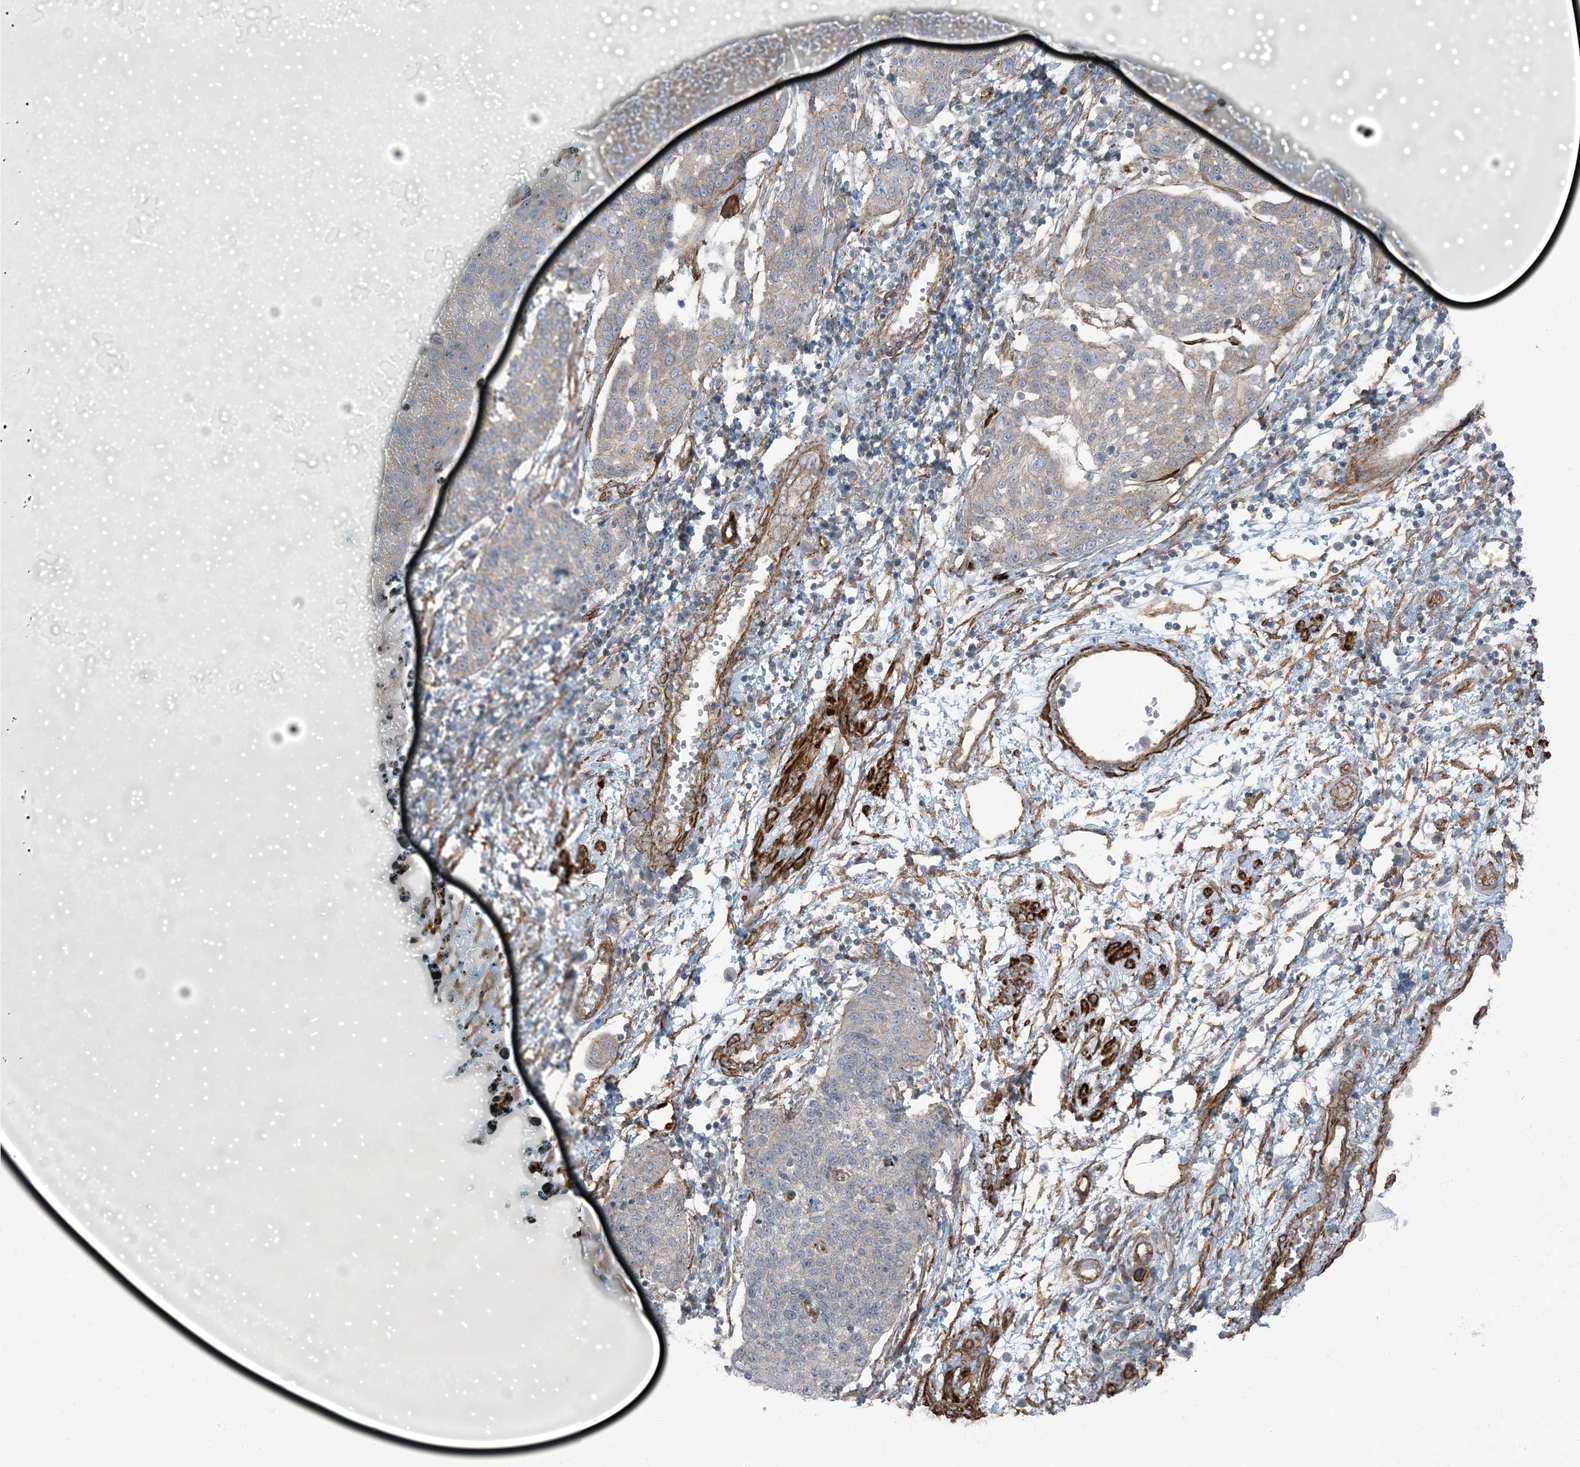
{"staining": {"intensity": "weak", "quantity": "<25%", "location": "cytoplasmic/membranous"}, "tissue": "cervical cancer", "cell_type": "Tumor cells", "image_type": "cancer", "snomed": [{"axis": "morphology", "description": "Squamous cell carcinoma, NOS"}, {"axis": "topography", "description": "Cervix"}], "caption": "DAB (3,3'-diaminobenzidine) immunohistochemical staining of human cervical cancer demonstrates no significant positivity in tumor cells. (DAB (3,3'-diaminobenzidine) immunohistochemistry (IHC), high magnification).", "gene": "ZFP90", "patient": {"sex": "female", "age": 34}}